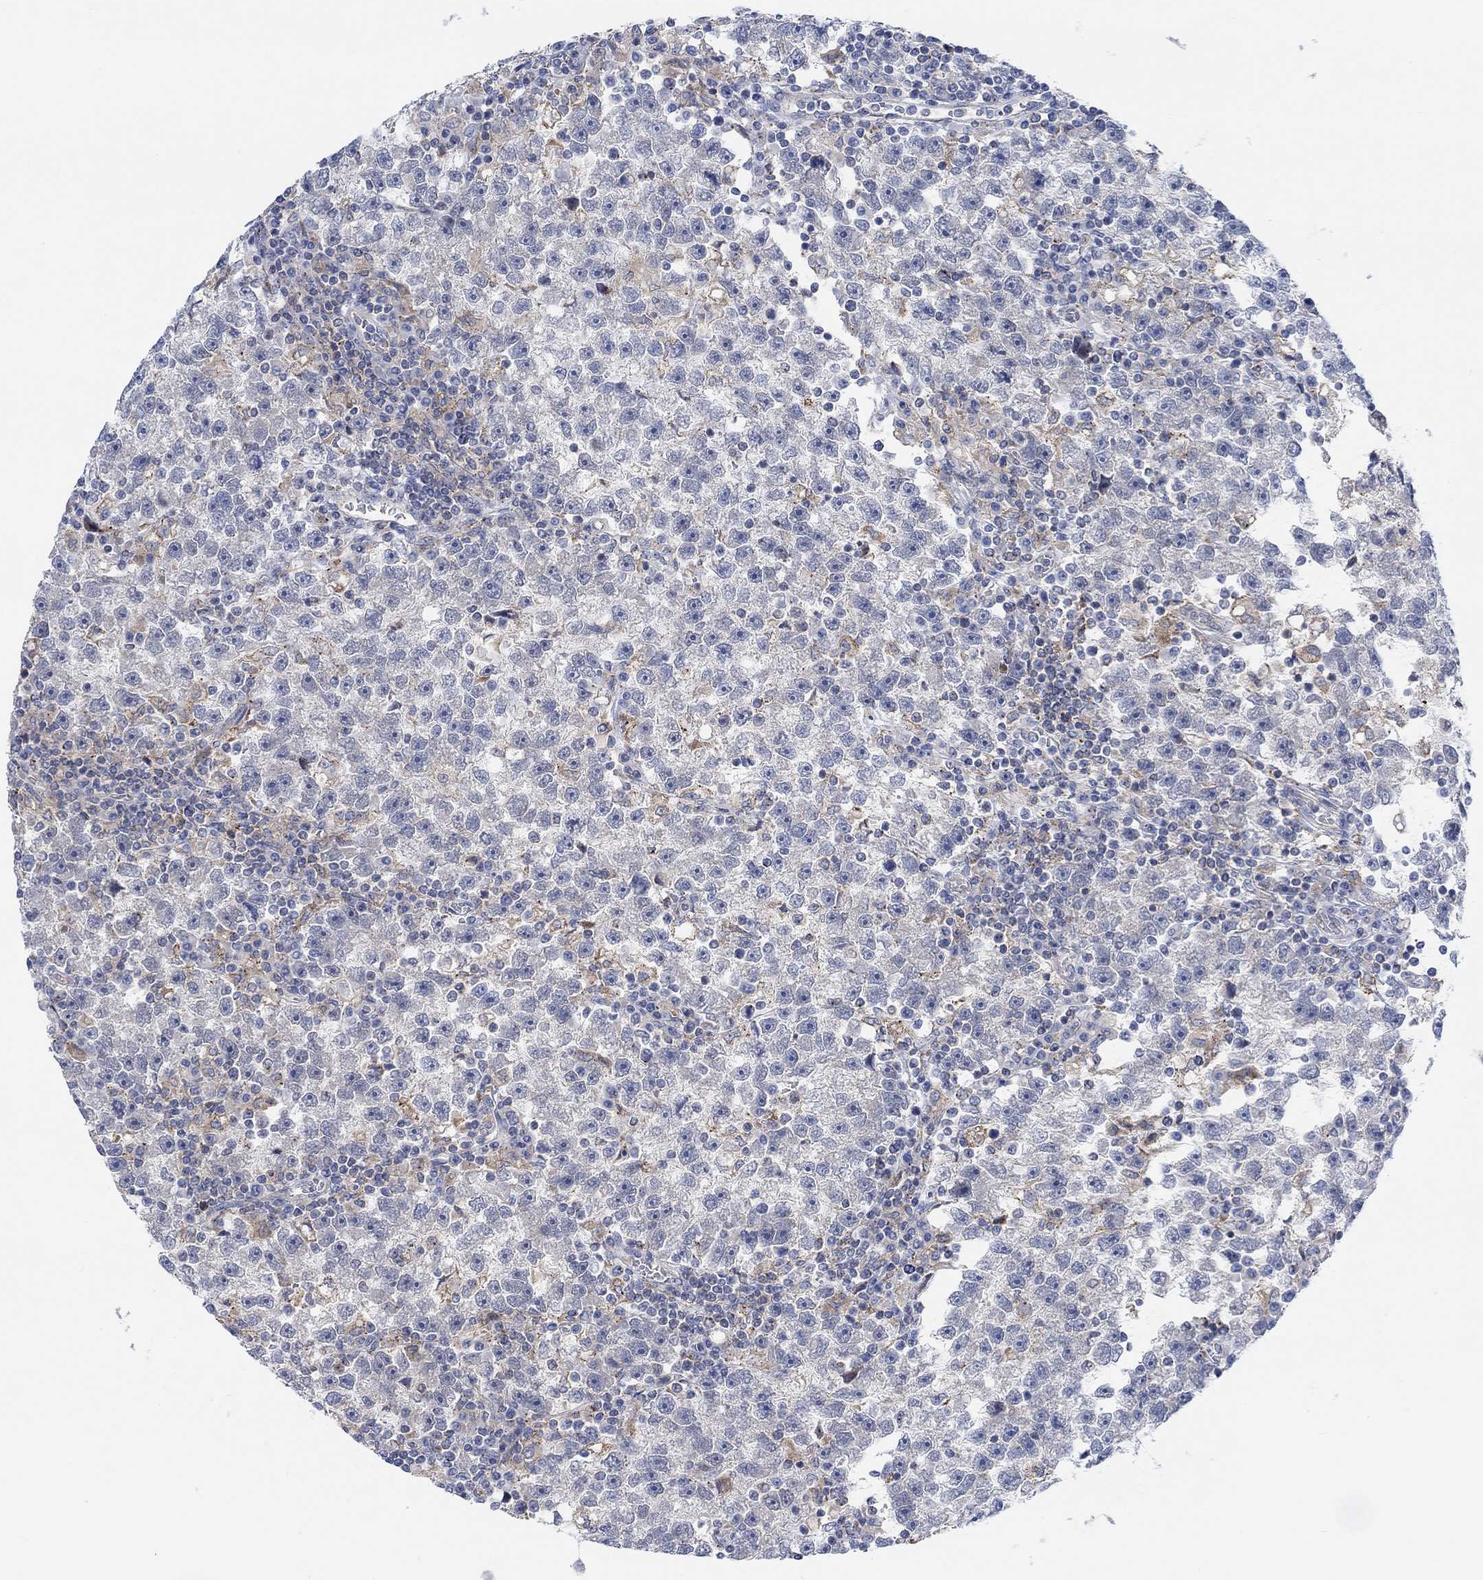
{"staining": {"intensity": "weak", "quantity": "25%-75%", "location": "cytoplasmic/membranous"}, "tissue": "testis cancer", "cell_type": "Tumor cells", "image_type": "cancer", "snomed": [{"axis": "morphology", "description": "Seminoma, NOS"}, {"axis": "topography", "description": "Testis"}], "caption": "Human testis cancer stained with a protein marker displays weak staining in tumor cells.", "gene": "PMFBP1", "patient": {"sex": "male", "age": 47}}